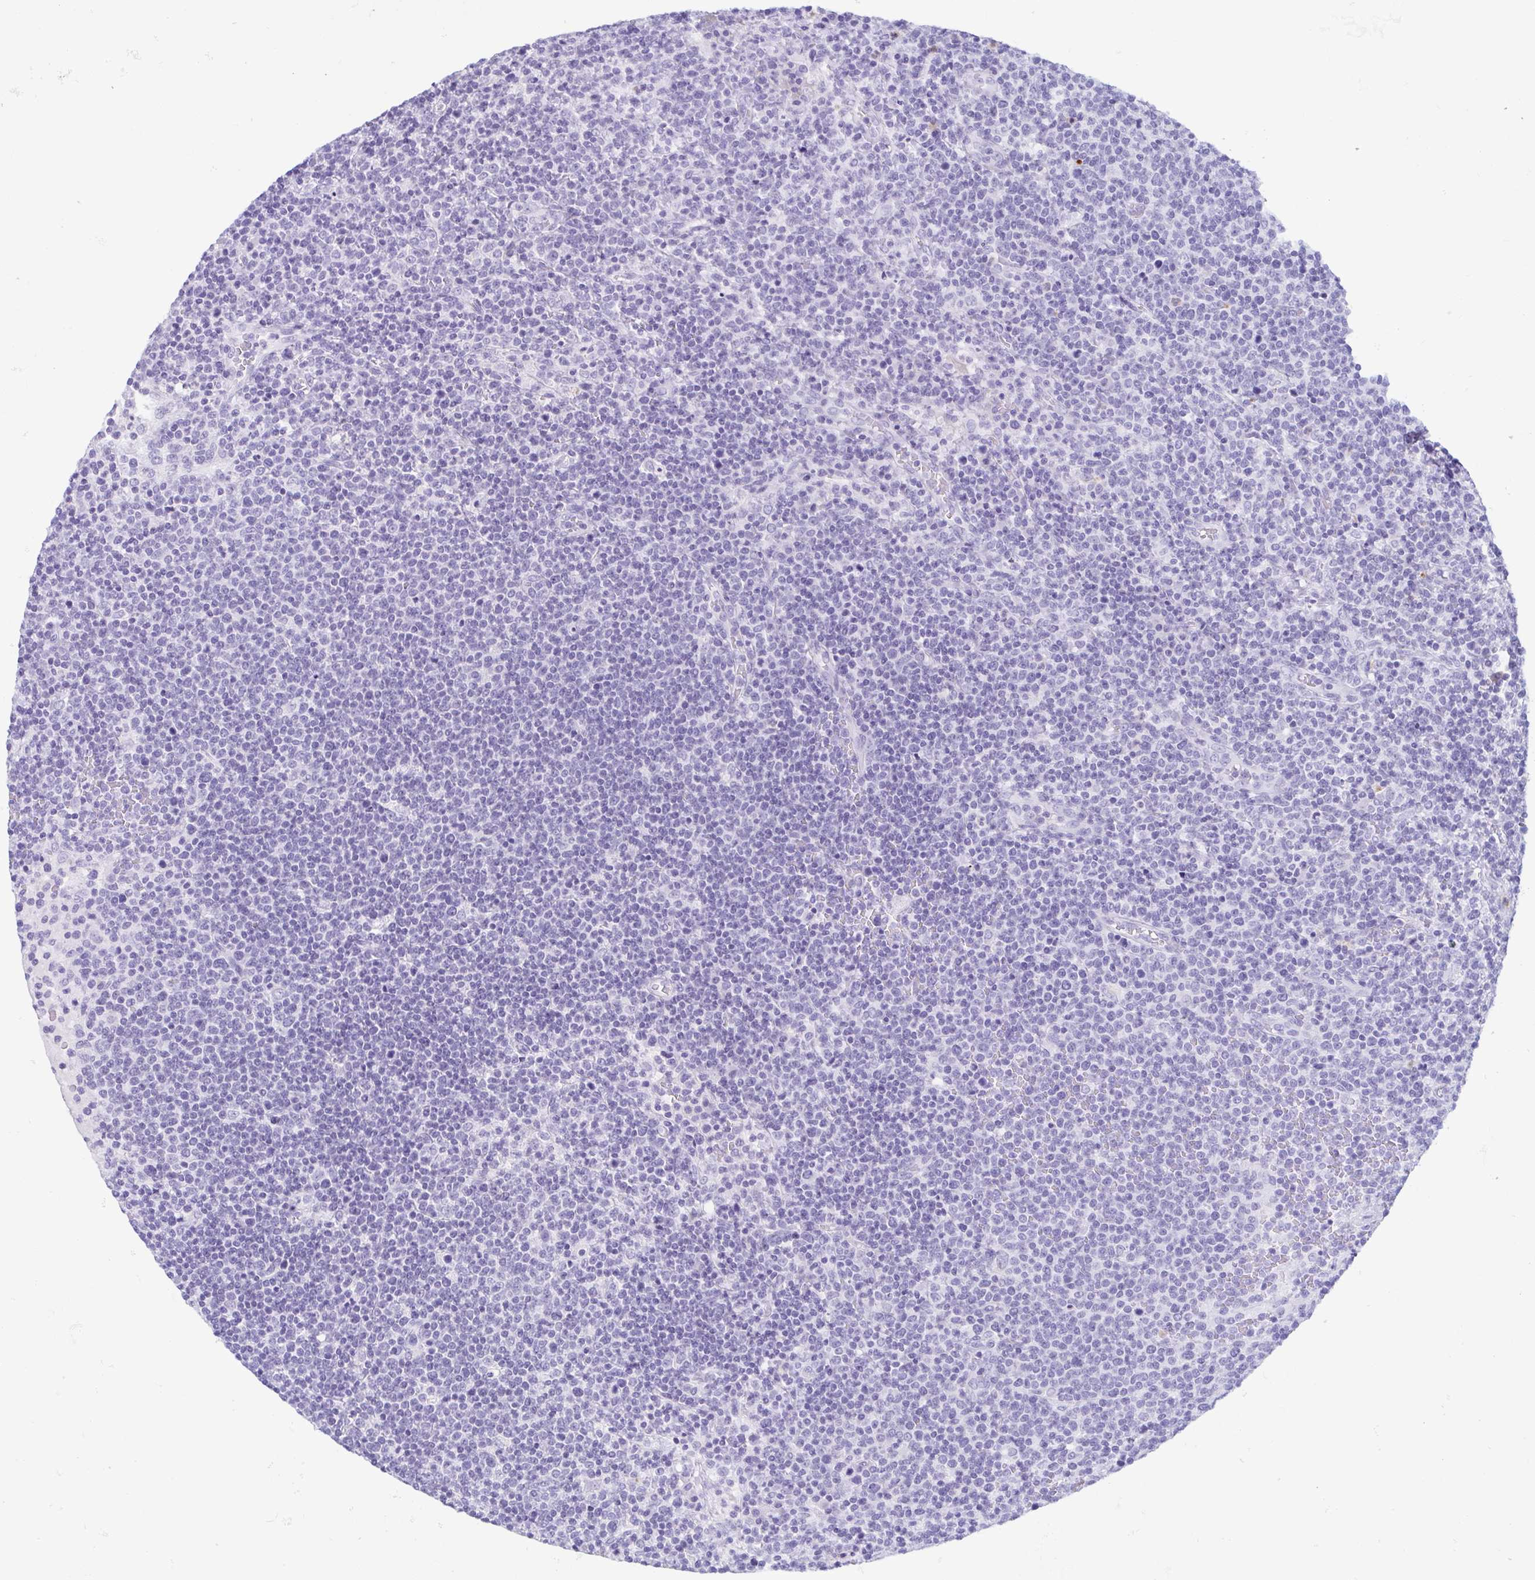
{"staining": {"intensity": "negative", "quantity": "none", "location": "none"}, "tissue": "lymphoma", "cell_type": "Tumor cells", "image_type": "cancer", "snomed": [{"axis": "morphology", "description": "Malignant lymphoma, non-Hodgkin's type, High grade"}, {"axis": "topography", "description": "Lymph node"}], "caption": "IHC photomicrograph of lymphoma stained for a protein (brown), which shows no staining in tumor cells.", "gene": "LTF", "patient": {"sex": "male", "age": 61}}